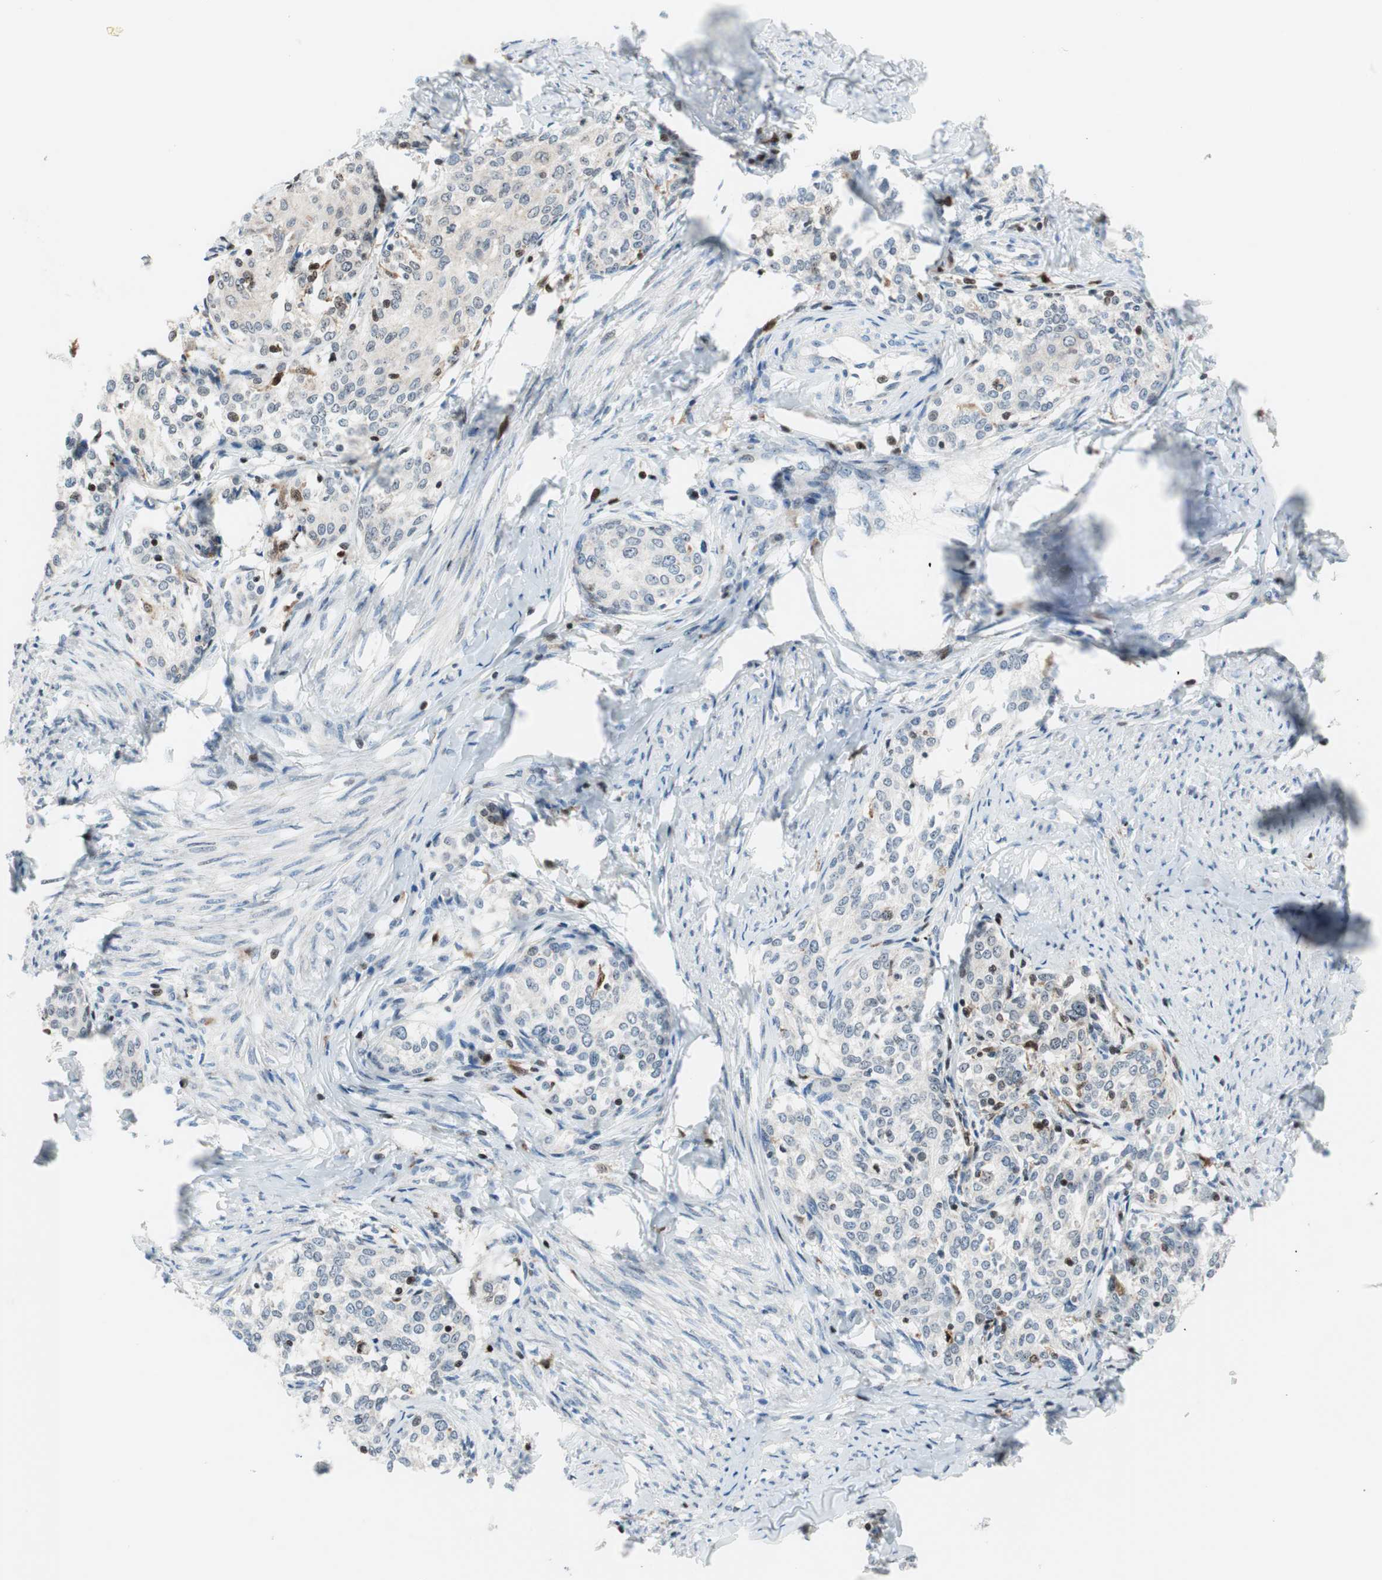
{"staining": {"intensity": "negative", "quantity": "none", "location": "none"}, "tissue": "cervical cancer", "cell_type": "Tumor cells", "image_type": "cancer", "snomed": [{"axis": "morphology", "description": "Squamous cell carcinoma, NOS"}, {"axis": "morphology", "description": "Adenocarcinoma, NOS"}, {"axis": "topography", "description": "Cervix"}], "caption": "This is an immunohistochemistry micrograph of human adenocarcinoma (cervical). There is no expression in tumor cells.", "gene": "RGS10", "patient": {"sex": "female", "age": 52}}